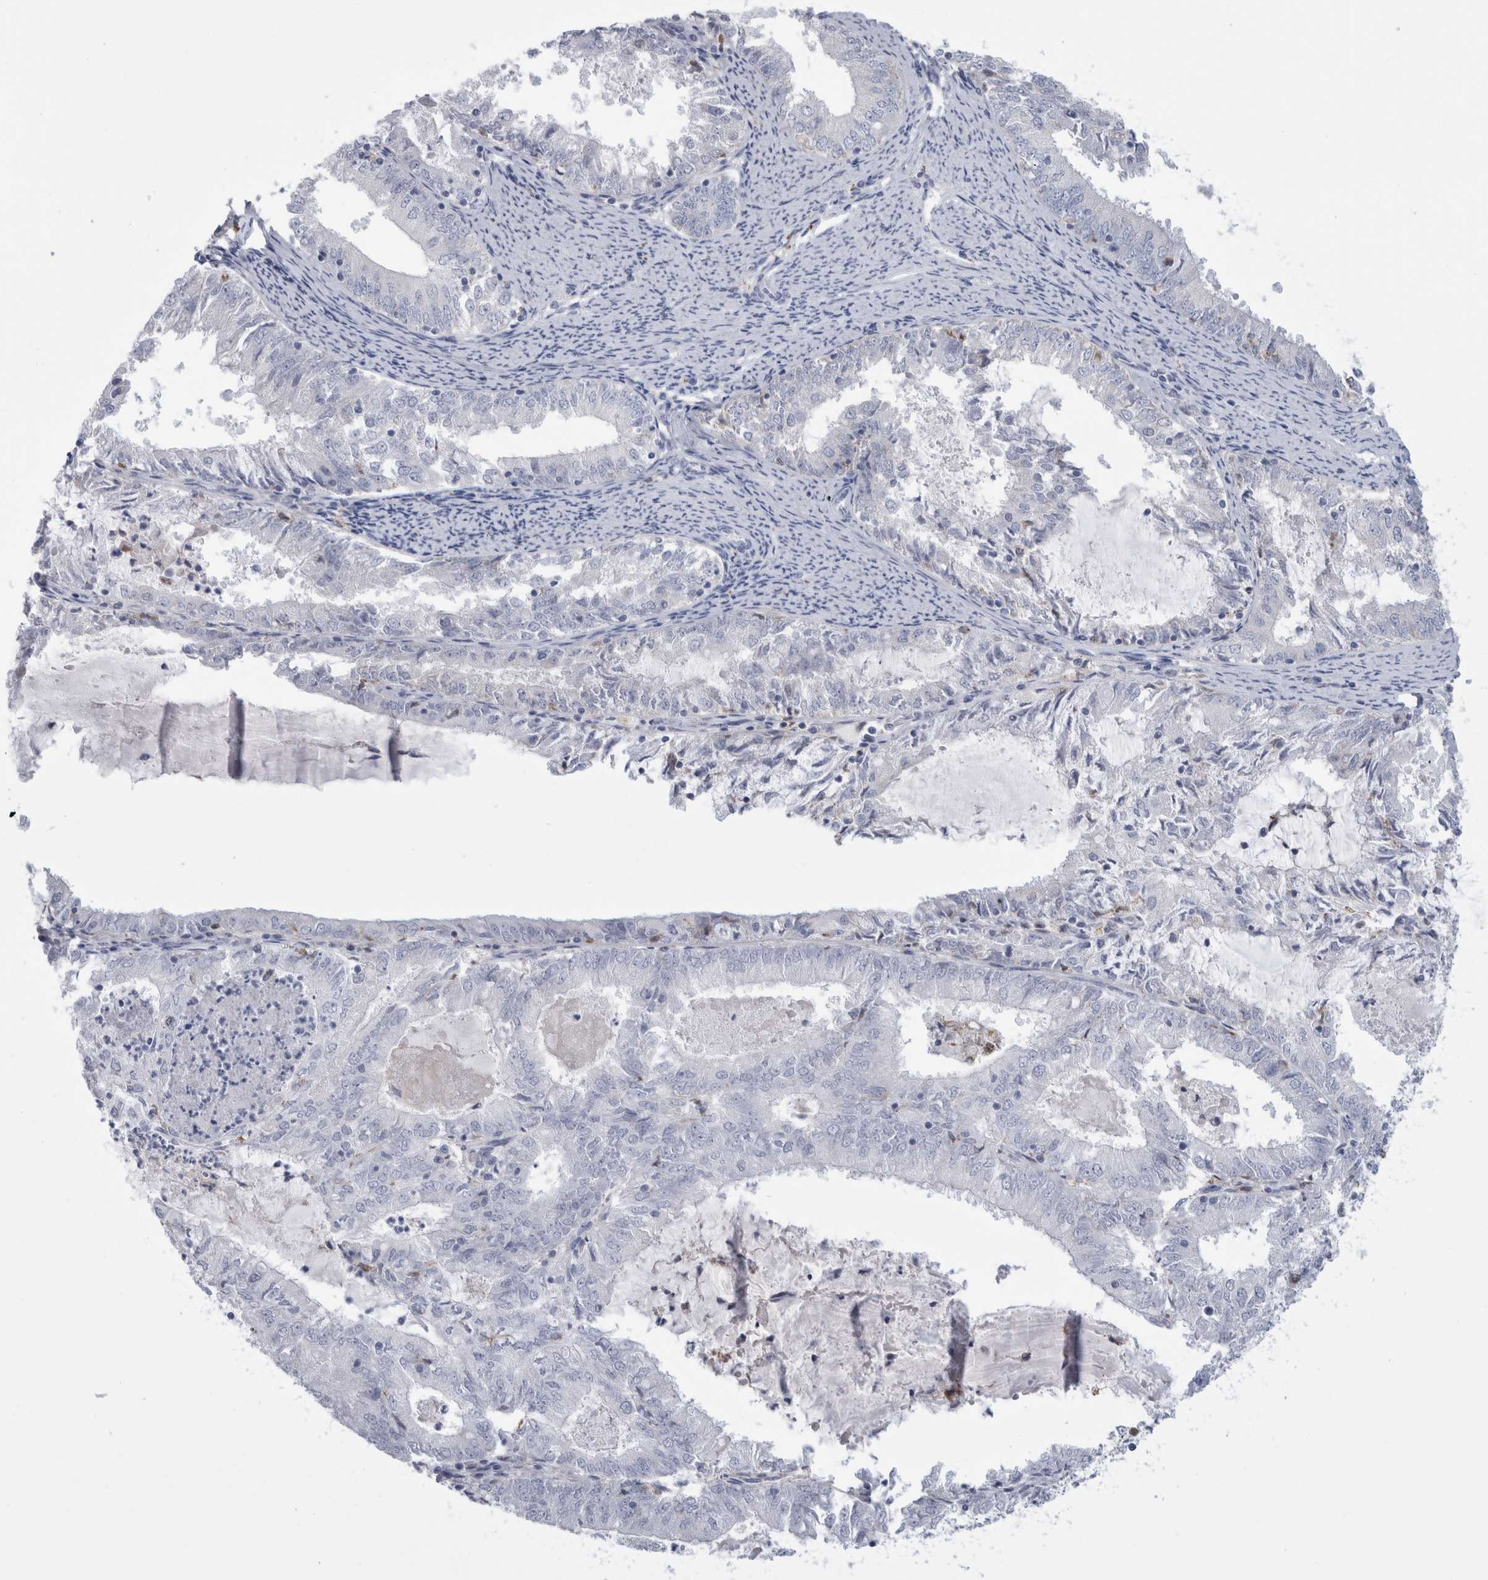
{"staining": {"intensity": "negative", "quantity": "none", "location": "none"}, "tissue": "endometrial cancer", "cell_type": "Tumor cells", "image_type": "cancer", "snomed": [{"axis": "morphology", "description": "Adenocarcinoma, NOS"}, {"axis": "topography", "description": "Endometrium"}], "caption": "Immunohistochemistry (IHC) image of human adenocarcinoma (endometrial) stained for a protein (brown), which exhibits no positivity in tumor cells.", "gene": "GATM", "patient": {"sex": "female", "age": 57}}